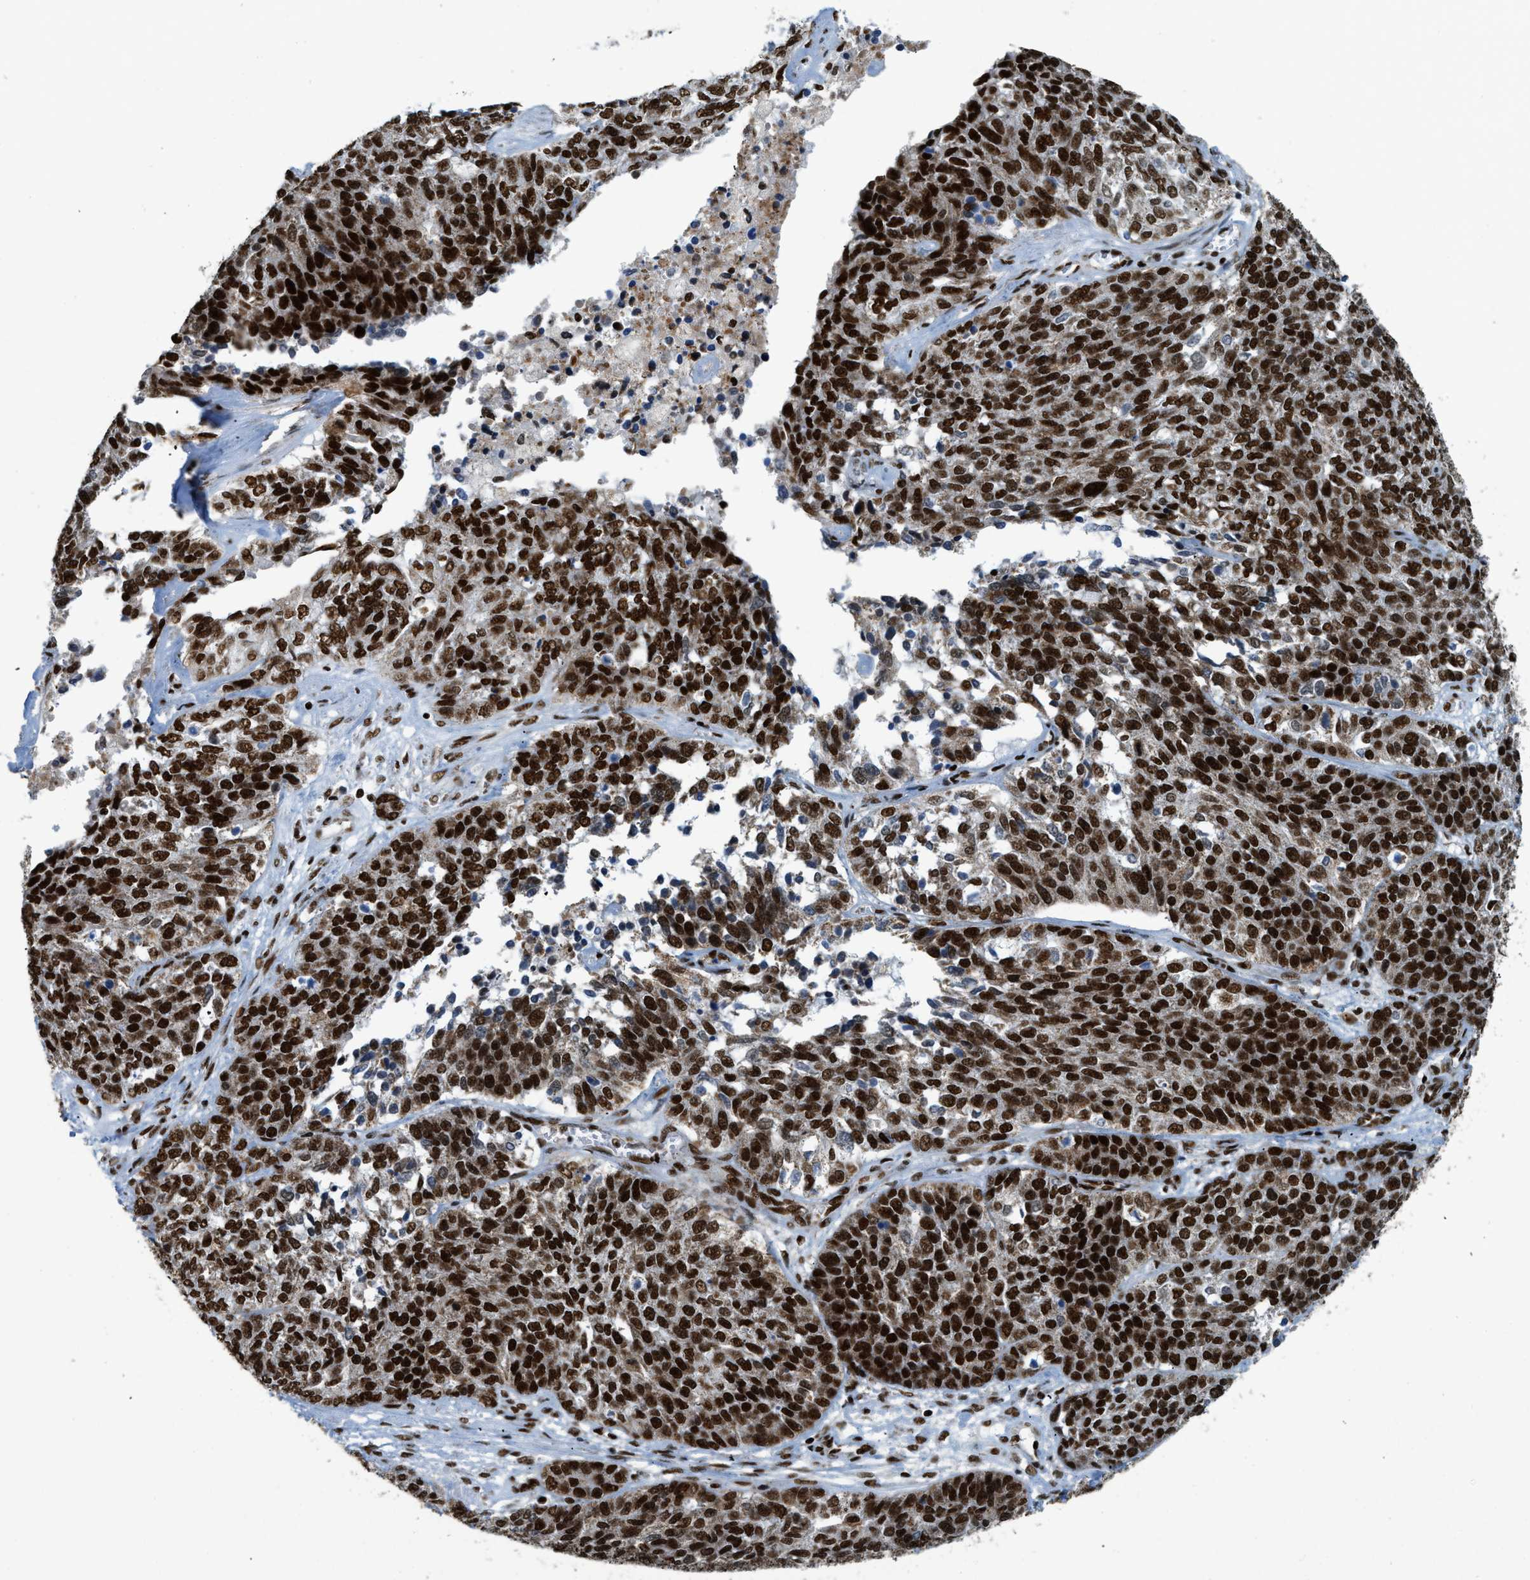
{"staining": {"intensity": "strong", "quantity": ">75%", "location": "cytoplasmic/membranous,nuclear"}, "tissue": "ovarian cancer", "cell_type": "Tumor cells", "image_type": "cancer", "snomed": [{"axis": "morphology", "description": "Cystadenocarcinoma, serous, NOS"}, {"axis": "topography", "description": "Ovary"}], "caption": "Immunohistochemical staining of serous cystadenocarcinoma (ovarian) demonstrates high levels of strong cytoplasmic/membranous and nuclear staining in about >75% of tumor cells. (Stains: DAB (3,3'-diaminobenzidine) in brown, nuclei in blue, Microscopy: brightfield microscopy at high magnification).", "gene": "GABPB1", "patient": {"sex": "female", "age": 44}}